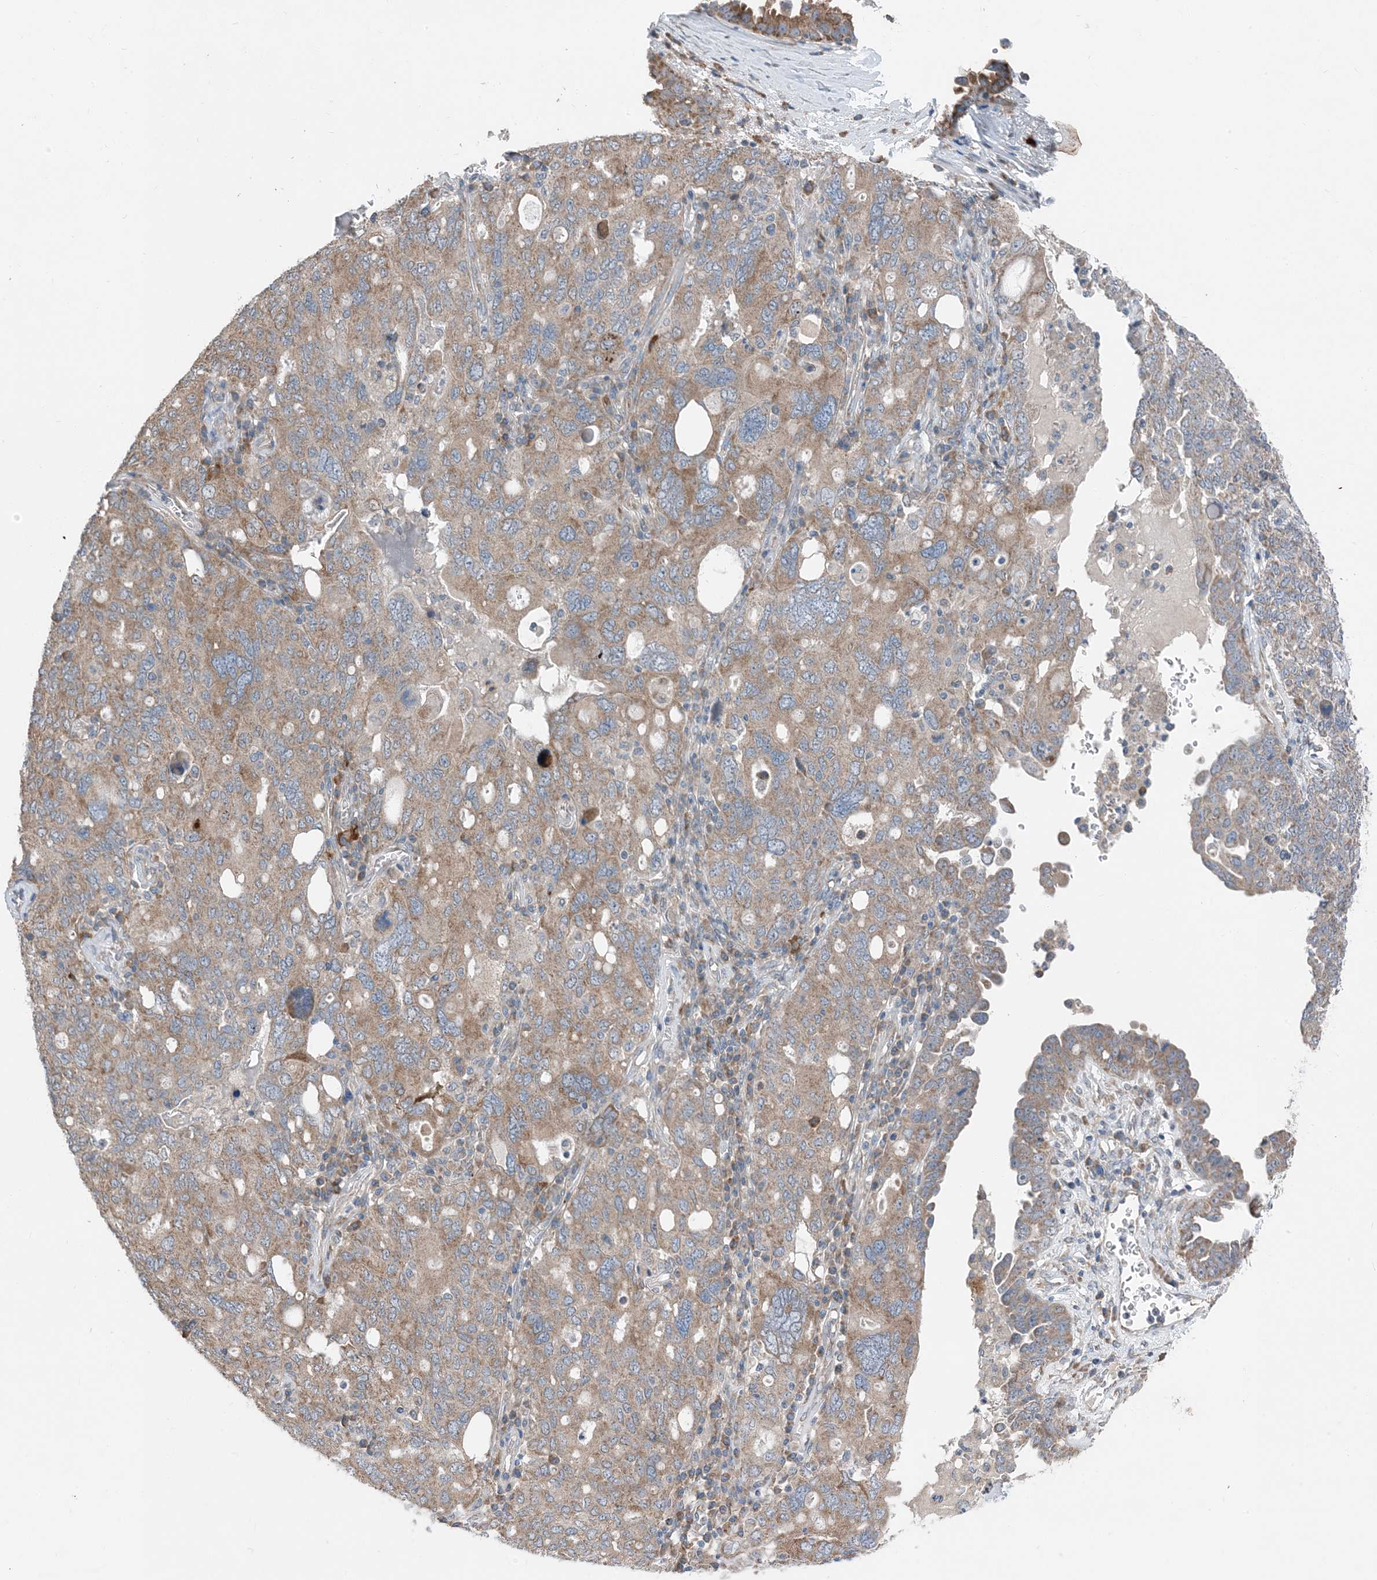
{"staining": {"intensity": "moderate", "quantity": ">75%", "location": "cytoplasmic/membranous"}, "tissue": "ovarian cancer", "cell_type": "Tumor cells", "image_type": "cancer", "snomed": [{"axis": "morphology", "description": "Carcinoma, endometroid"}, {"axis": "topography", "description": "Ovary"}], "caption": "Ovarian endometroid carcinoma tissue exhibits moderate cytoplasmic/membranous positivity in about >75% of tumor cells", "gene": "DHX30", "patient": {"sex": "female", "age": 62}}